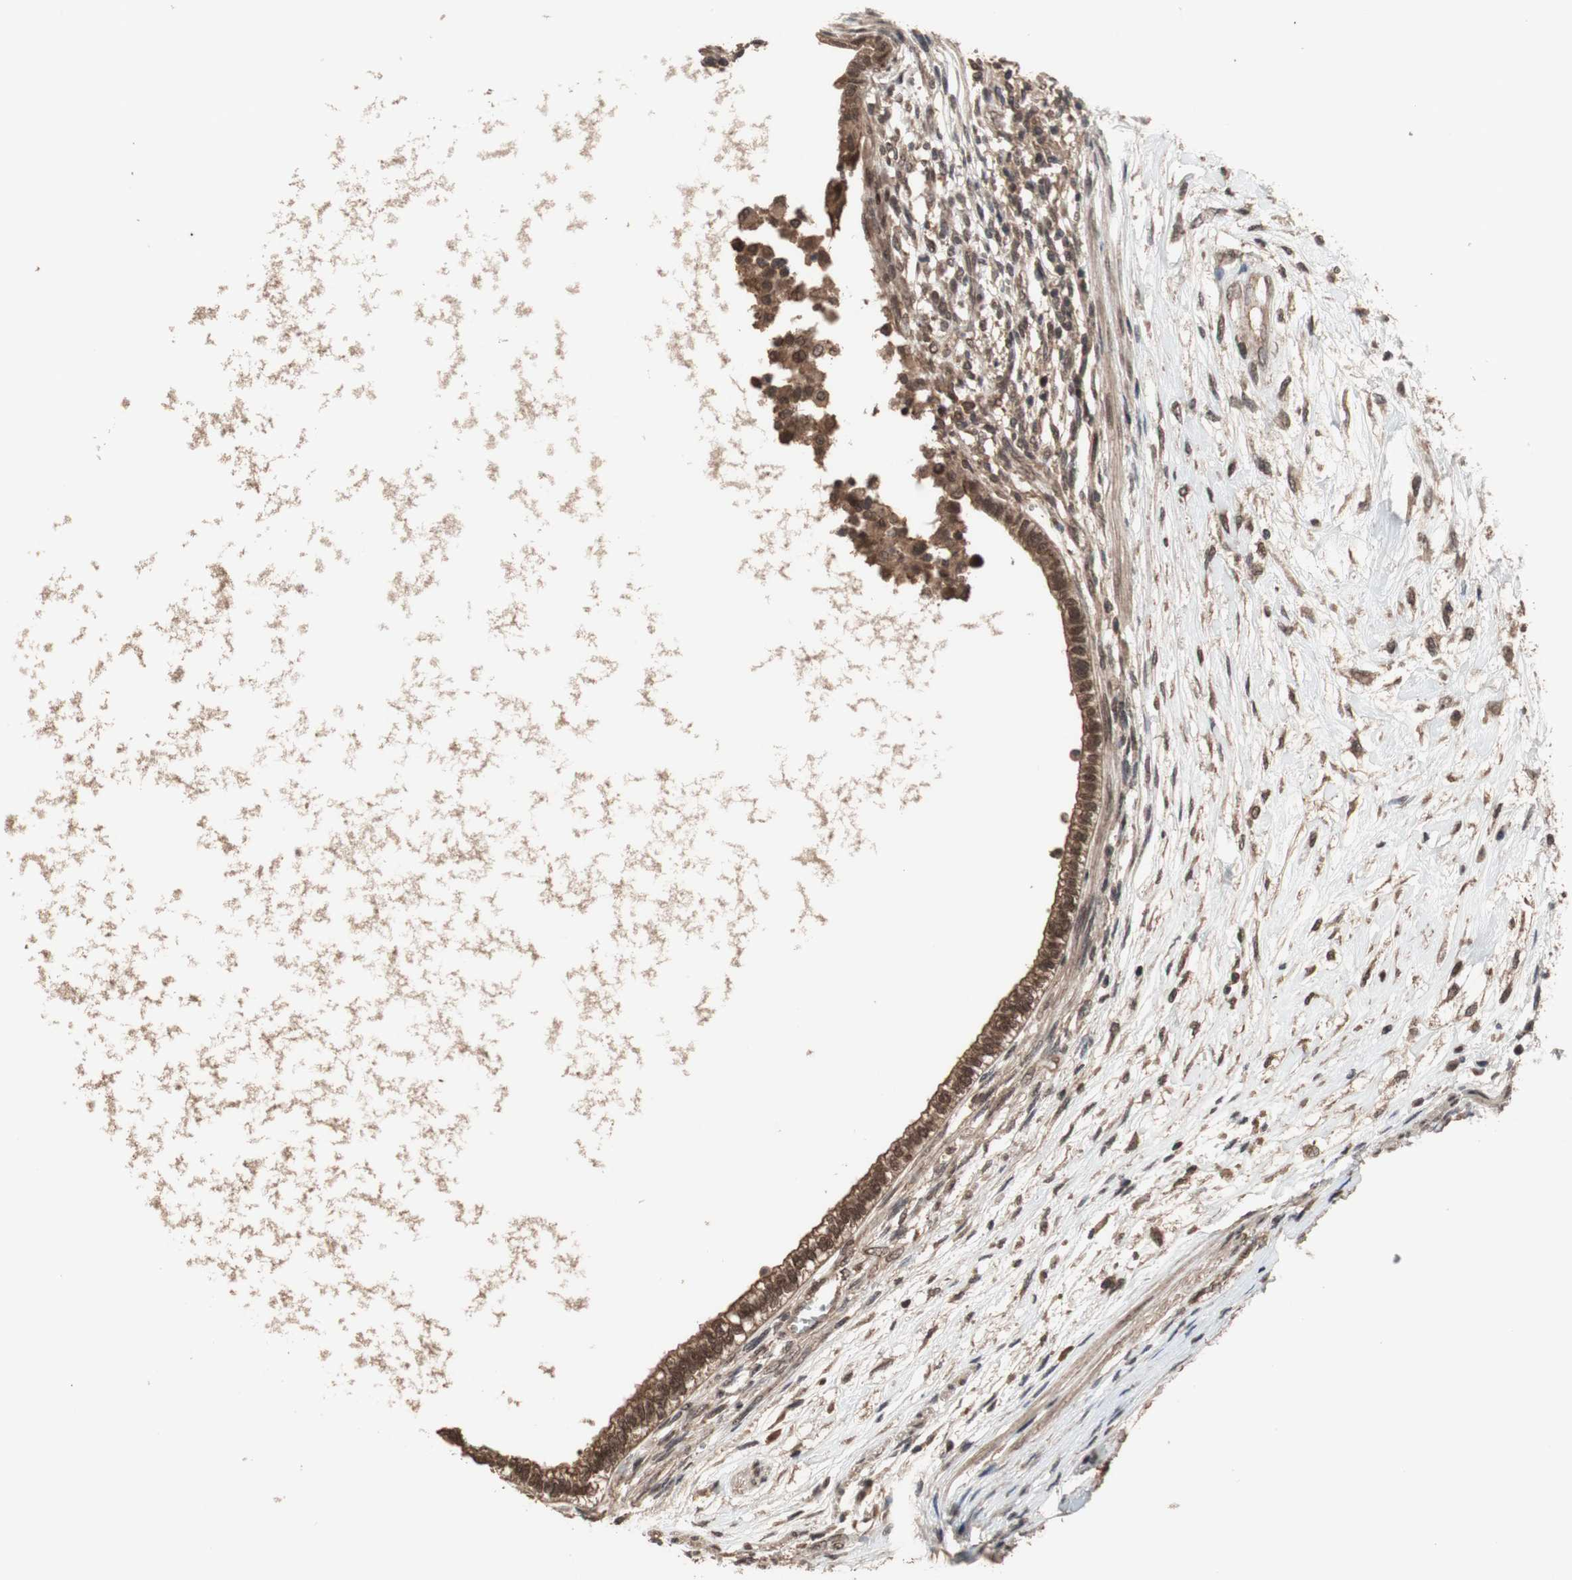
{"staining": {"intensity": "moderate", "quantity": "25%-75%", "location": "cytoplasmic/membranous,nuclear"}, "tissue": "testis cancer", "cell_type": "Tumor cells", "image_type": "cancer", "snomed": [{"axis": "morphology", "description": "Carcinoma, Embryonal, NOS"}, {"axis": "topography", "description": "Testis"}], "caption": "The image reveals a brown stain indicating the presence of a protein in the cytoplasmic/membranous and nuclear of tumor cells in testis cancer.", "gene": "KANSL1", "patient": {"sex": "male", "age": 26}}